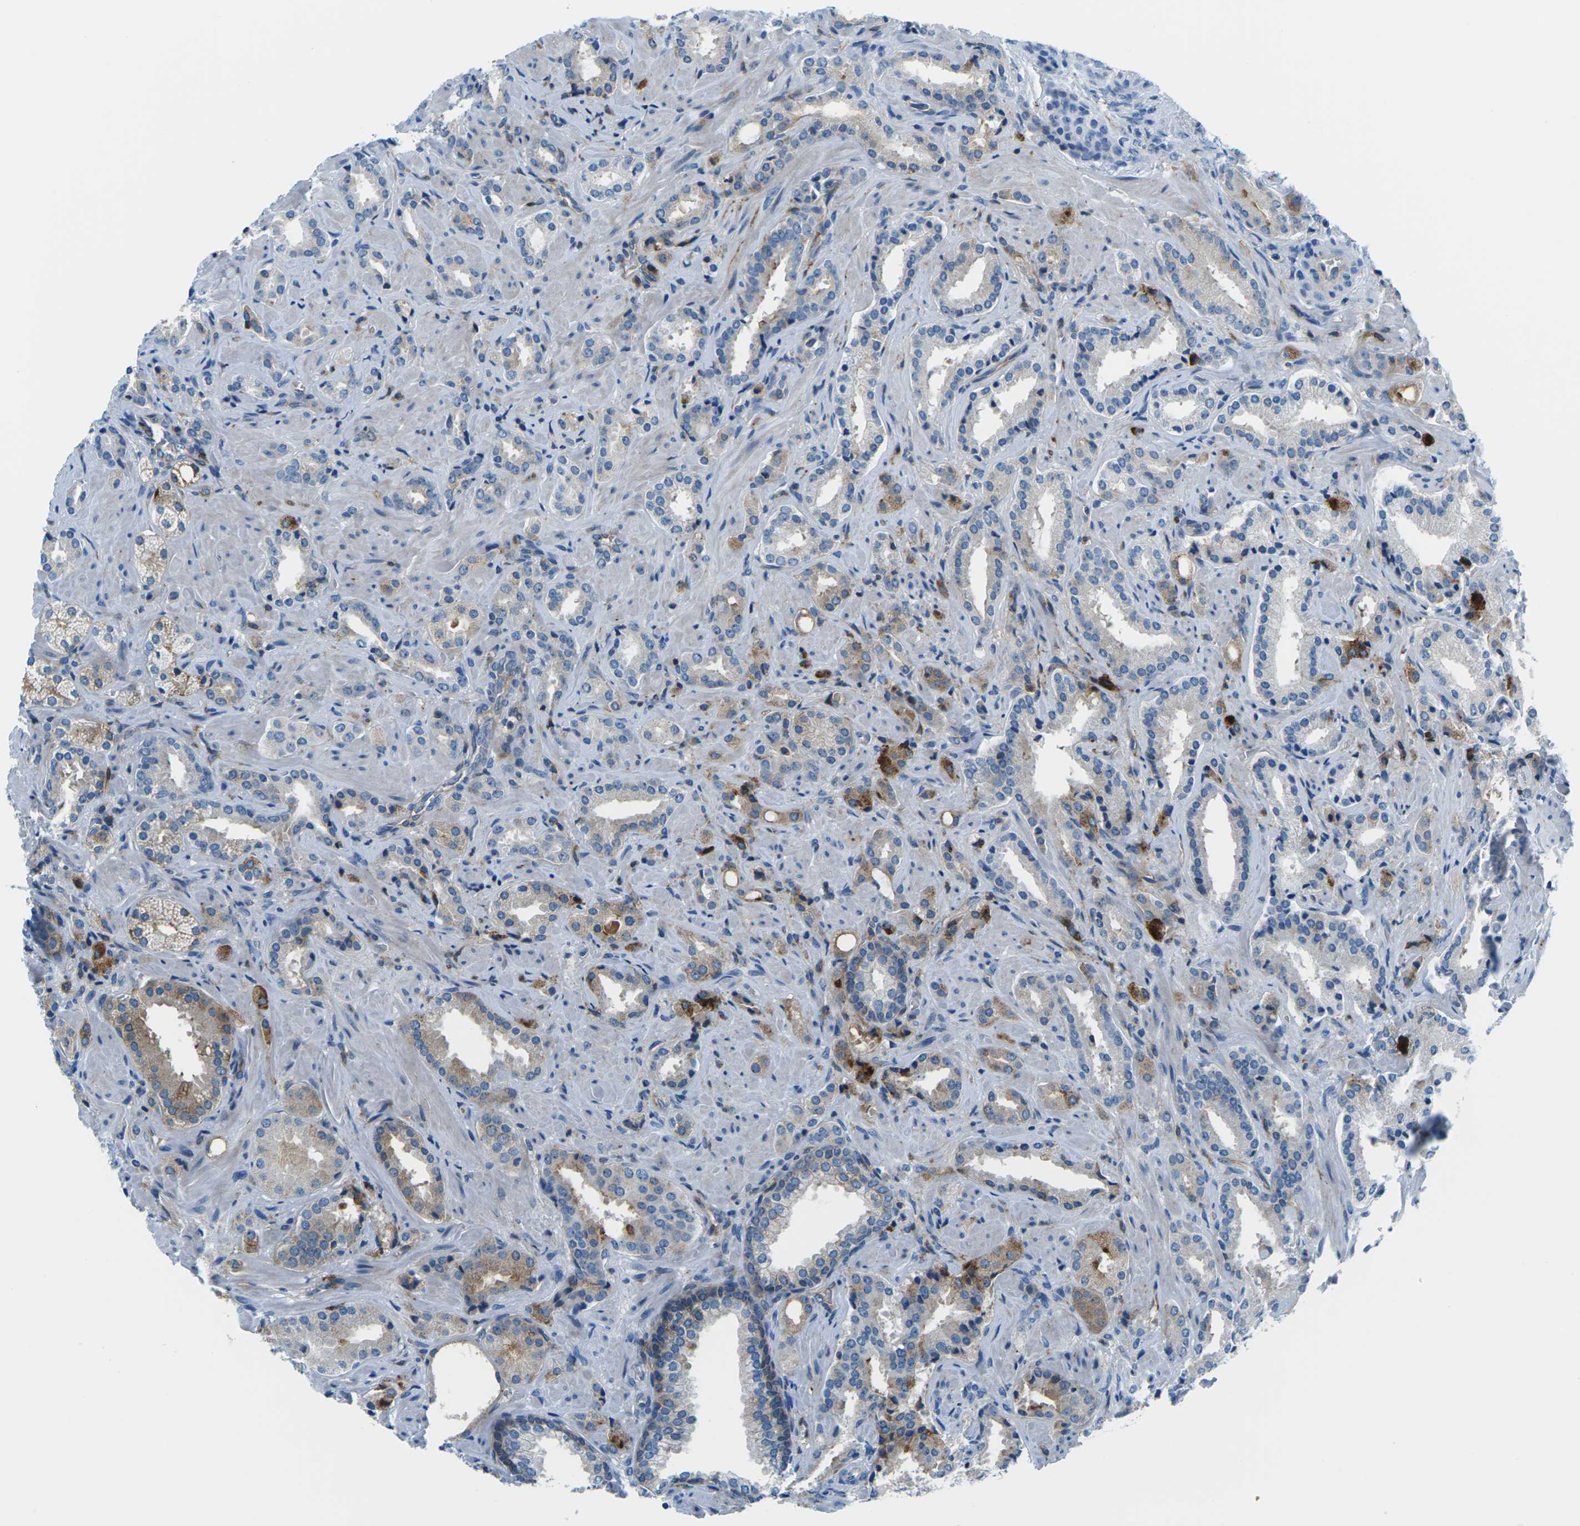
{"staining": {"intensity": "moderate", "quantity": "25%-75%", "location": "cytoplasmic/membranous"}, "tissue": "prostate cancer", "cell_type": "Tumor cells", "image_type": "cancer", "snomed": [{"axis": "morphology", "description": "Adenocarcinoma, High grade"}, {"axis": "topography", "description": "Prostate"}], "caption": "Immunohistochemical staining of human prostate cancer displays medium levels of moderate cytoplasmic/membranous staining in about 25%-75% of tumor cells.", "gene": "SOCS4", "patient": {"sex": "male", "age": 64}}